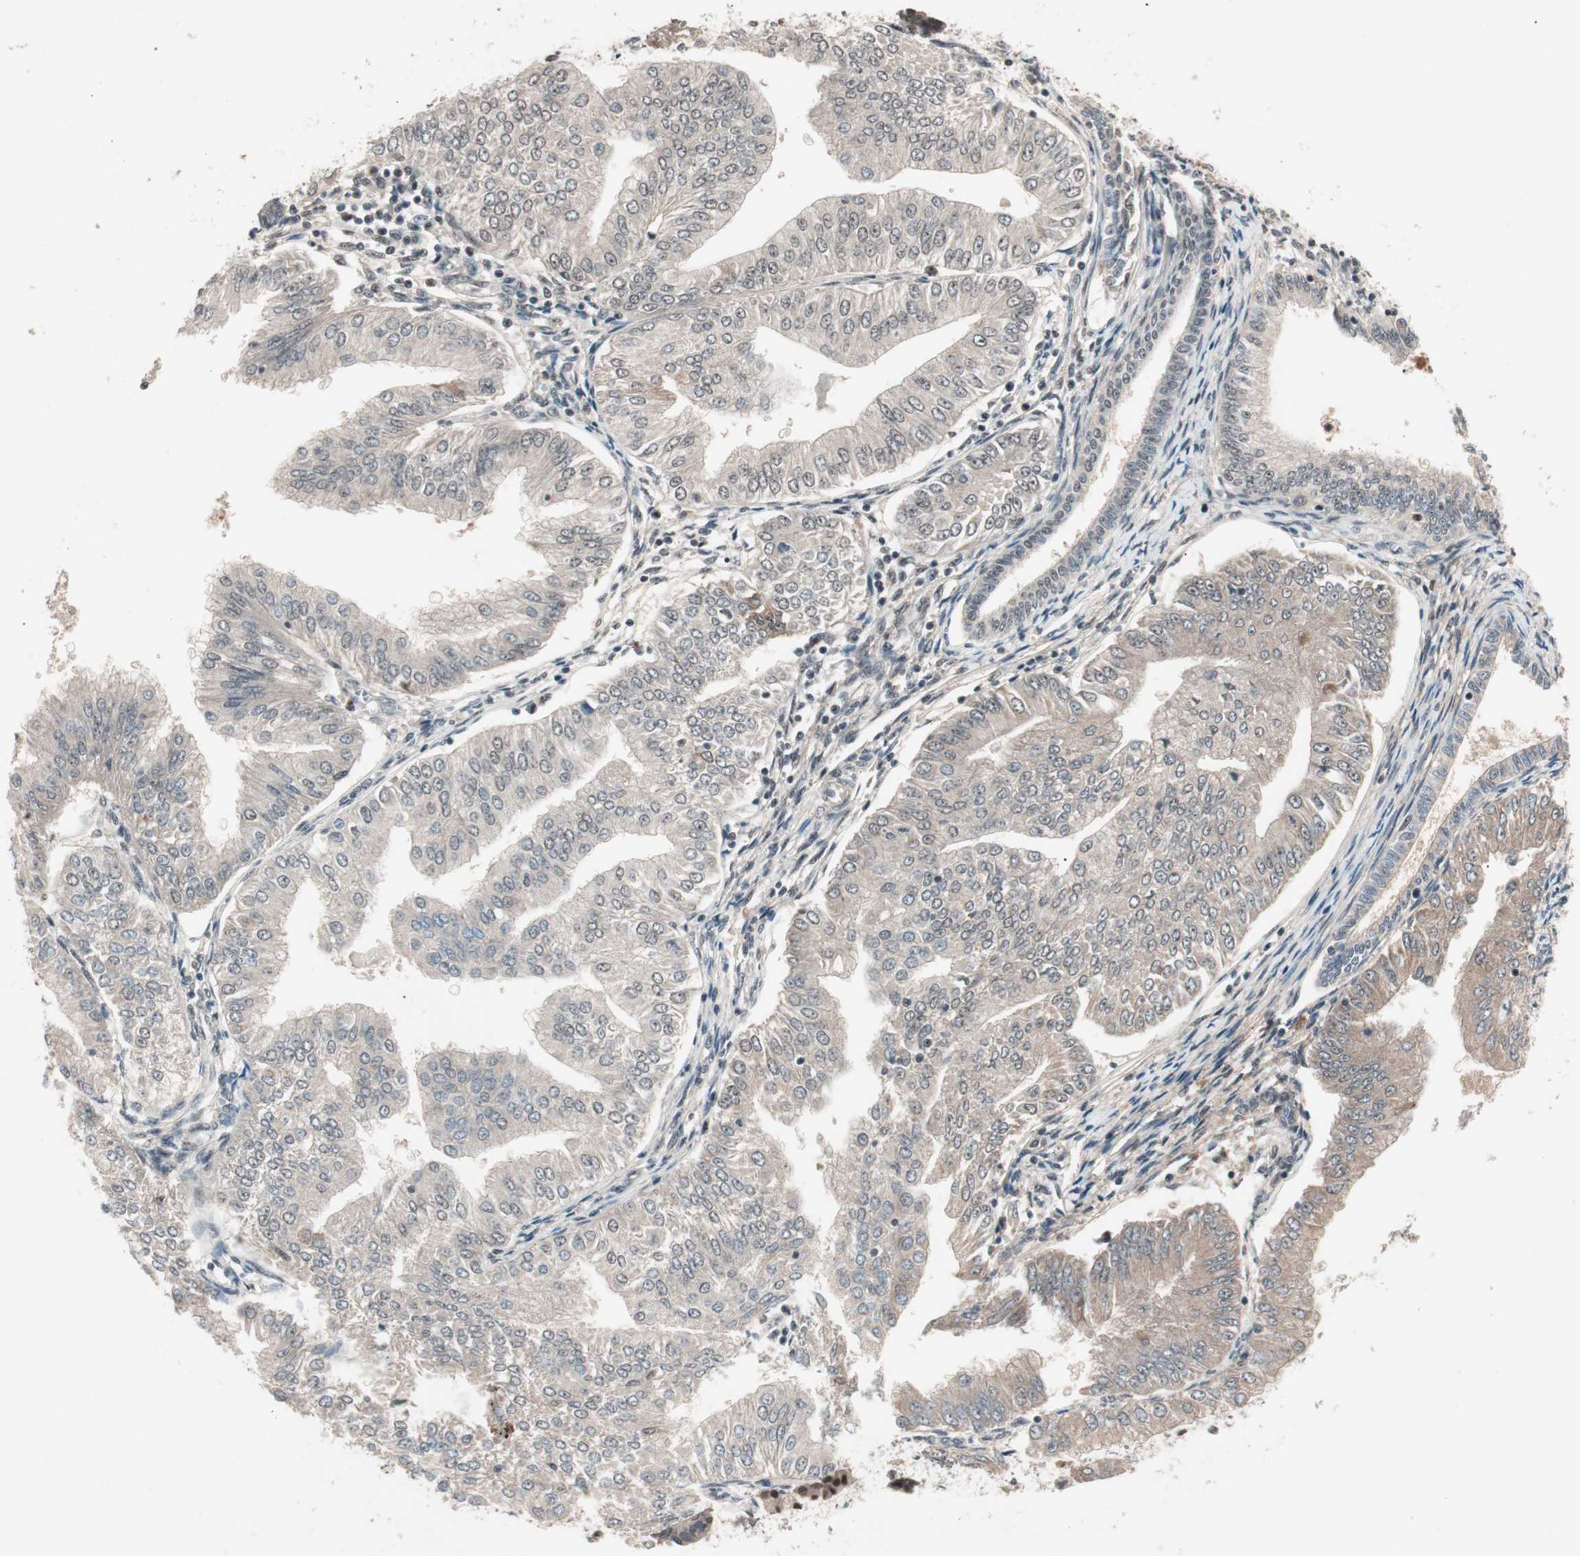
{"staining": {"intensity": "weak", "quantity": "<25%", "location": "cytoplasmic/membranous"}, "tissue": "endometrial cancer", "cell_type": "Tumor cells", "image_type": "cancer", "snomed": [{"axis": "morphology", "description": "Adenocarcinoma, NOS"}, {"axis": "topography", "description": "Endometrium"}], "caption": "Immunohistochemical staining of adenocarcinoma (endometrial) displays no significant staining in tumor cells.", "gene": "NFRKB", "patient": {"sex": "female", "age": 53}}